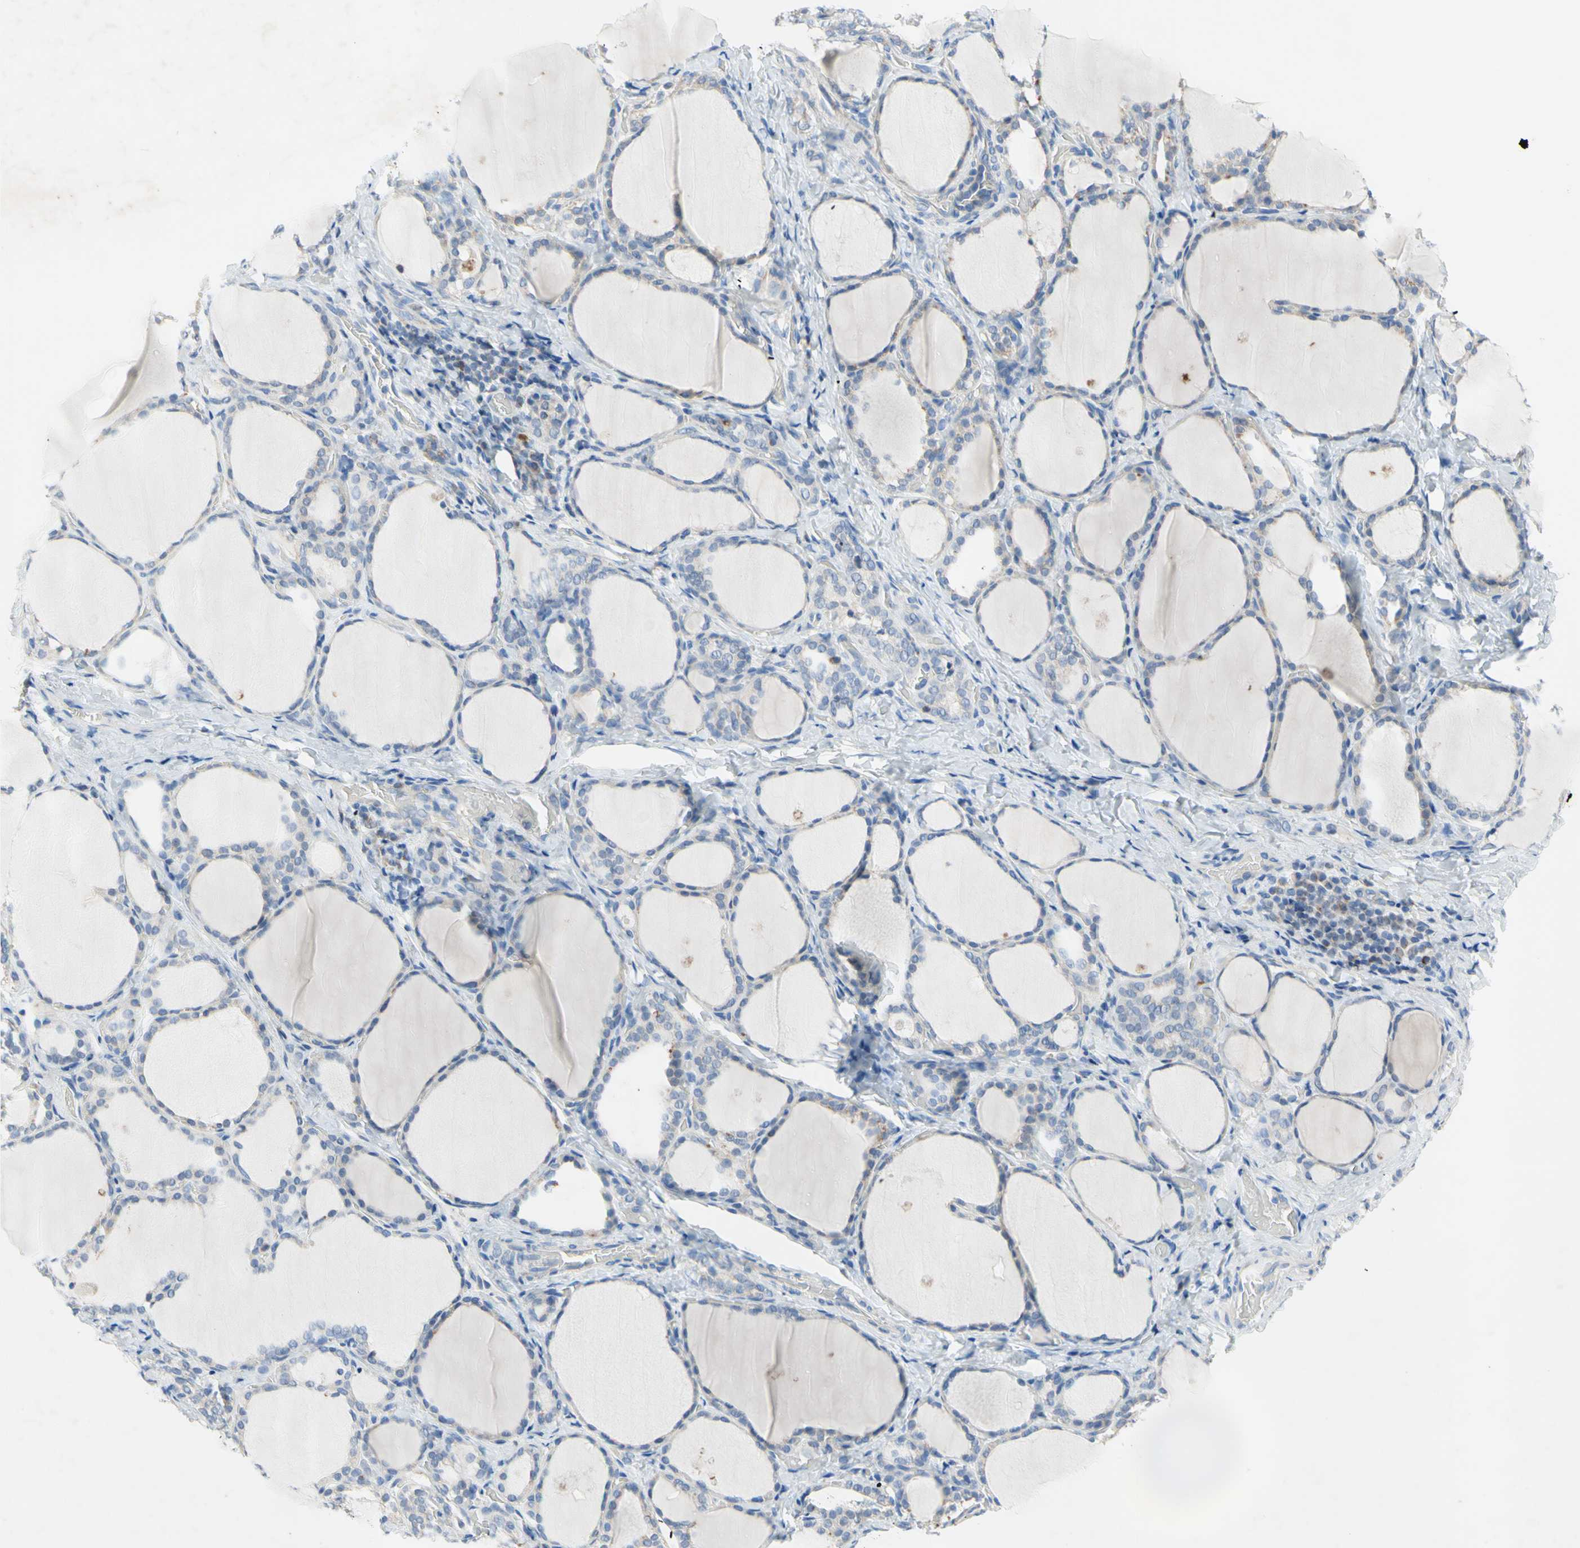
{"staining": {"intensity": "weak", "quantity": ">75%", "location": "cytoplasmic/membranous"}, "tissue": "thyroid gland", "cell_type": "Glandular cells", "image_type": "normal", "snomed": [{"axis": "morphology", "description": "Normal tissue, NOS"}, {"axis": "morphology", "description": "Papillary adenocarcinoma, NOS"}, {"axis": "topography", "description": "Thyroid gland"}], "caption": "Weak cytoplasmic/membranous positivity is present in approximately >75% of glandular cells in benign thyroid gland.", "gene": "MFF", "patient": {"sex": "female", "age": 30}}